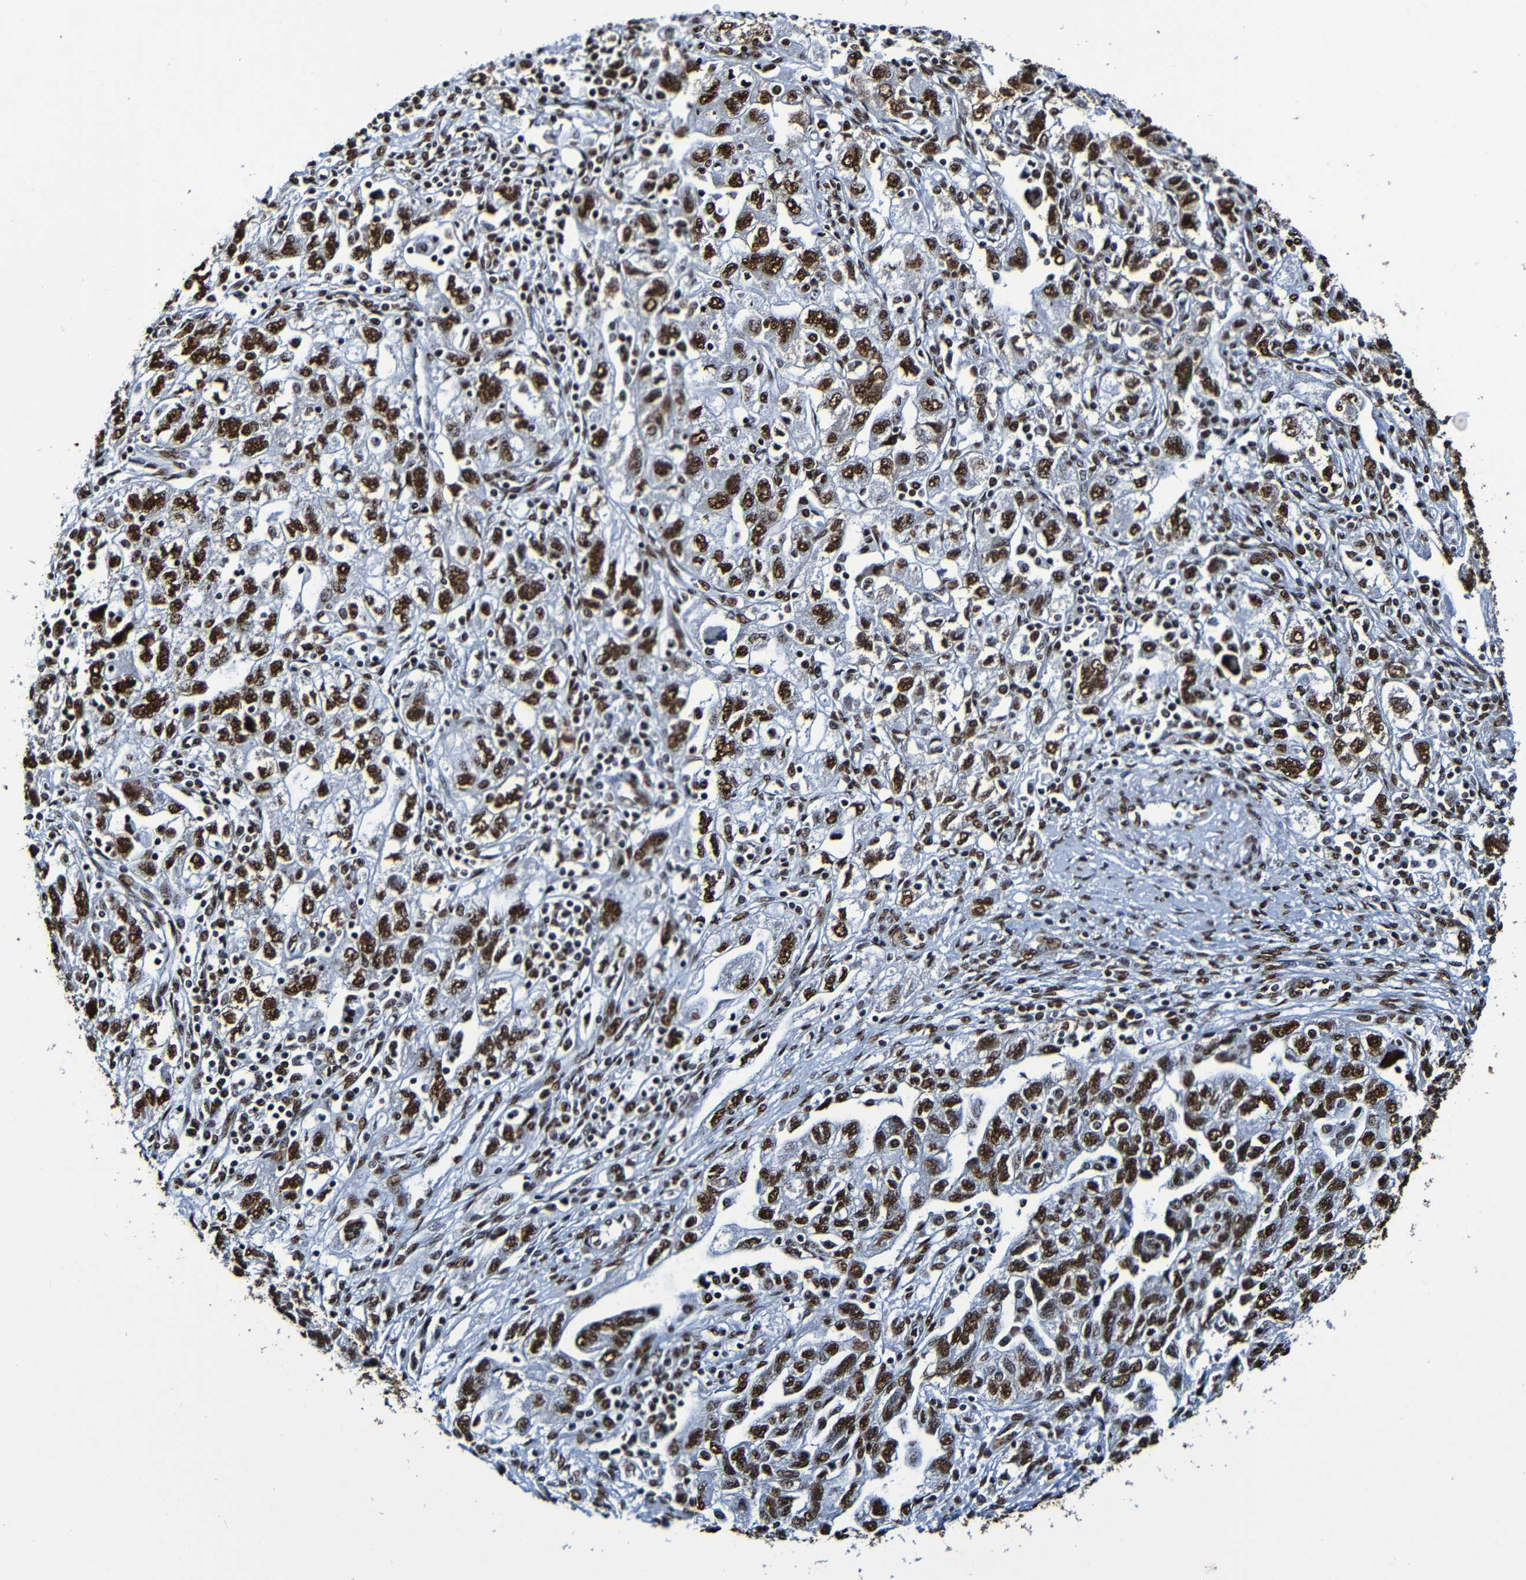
{"staining": {"intensity": "strong", "quantity": ">75%", "location": "nuclear"}, "tissue": "ovarian cancer", "cell_type": "Tumor cells", "image_type": "cancer", "snomed": [{"axis": "morphology", "description": "Carcinoma, NOS"}, {"axis": "morphology", "description": "Cystadenocarcinoma, serous, NOS"}, {"axis": "topography", "description": "Ovary"}], "caption": "Immunohistochemistry histopathology image of neoplastic tissue: human serous cystadenocarcinoma (ovarian) stained using IHC shows high levels of strong protein expression localized specifically in the nuclear of tumor cells, appearing as a nuclear brown color.", "gene": "SRSF3", "patient": {"sex": "female", "age": 69}}